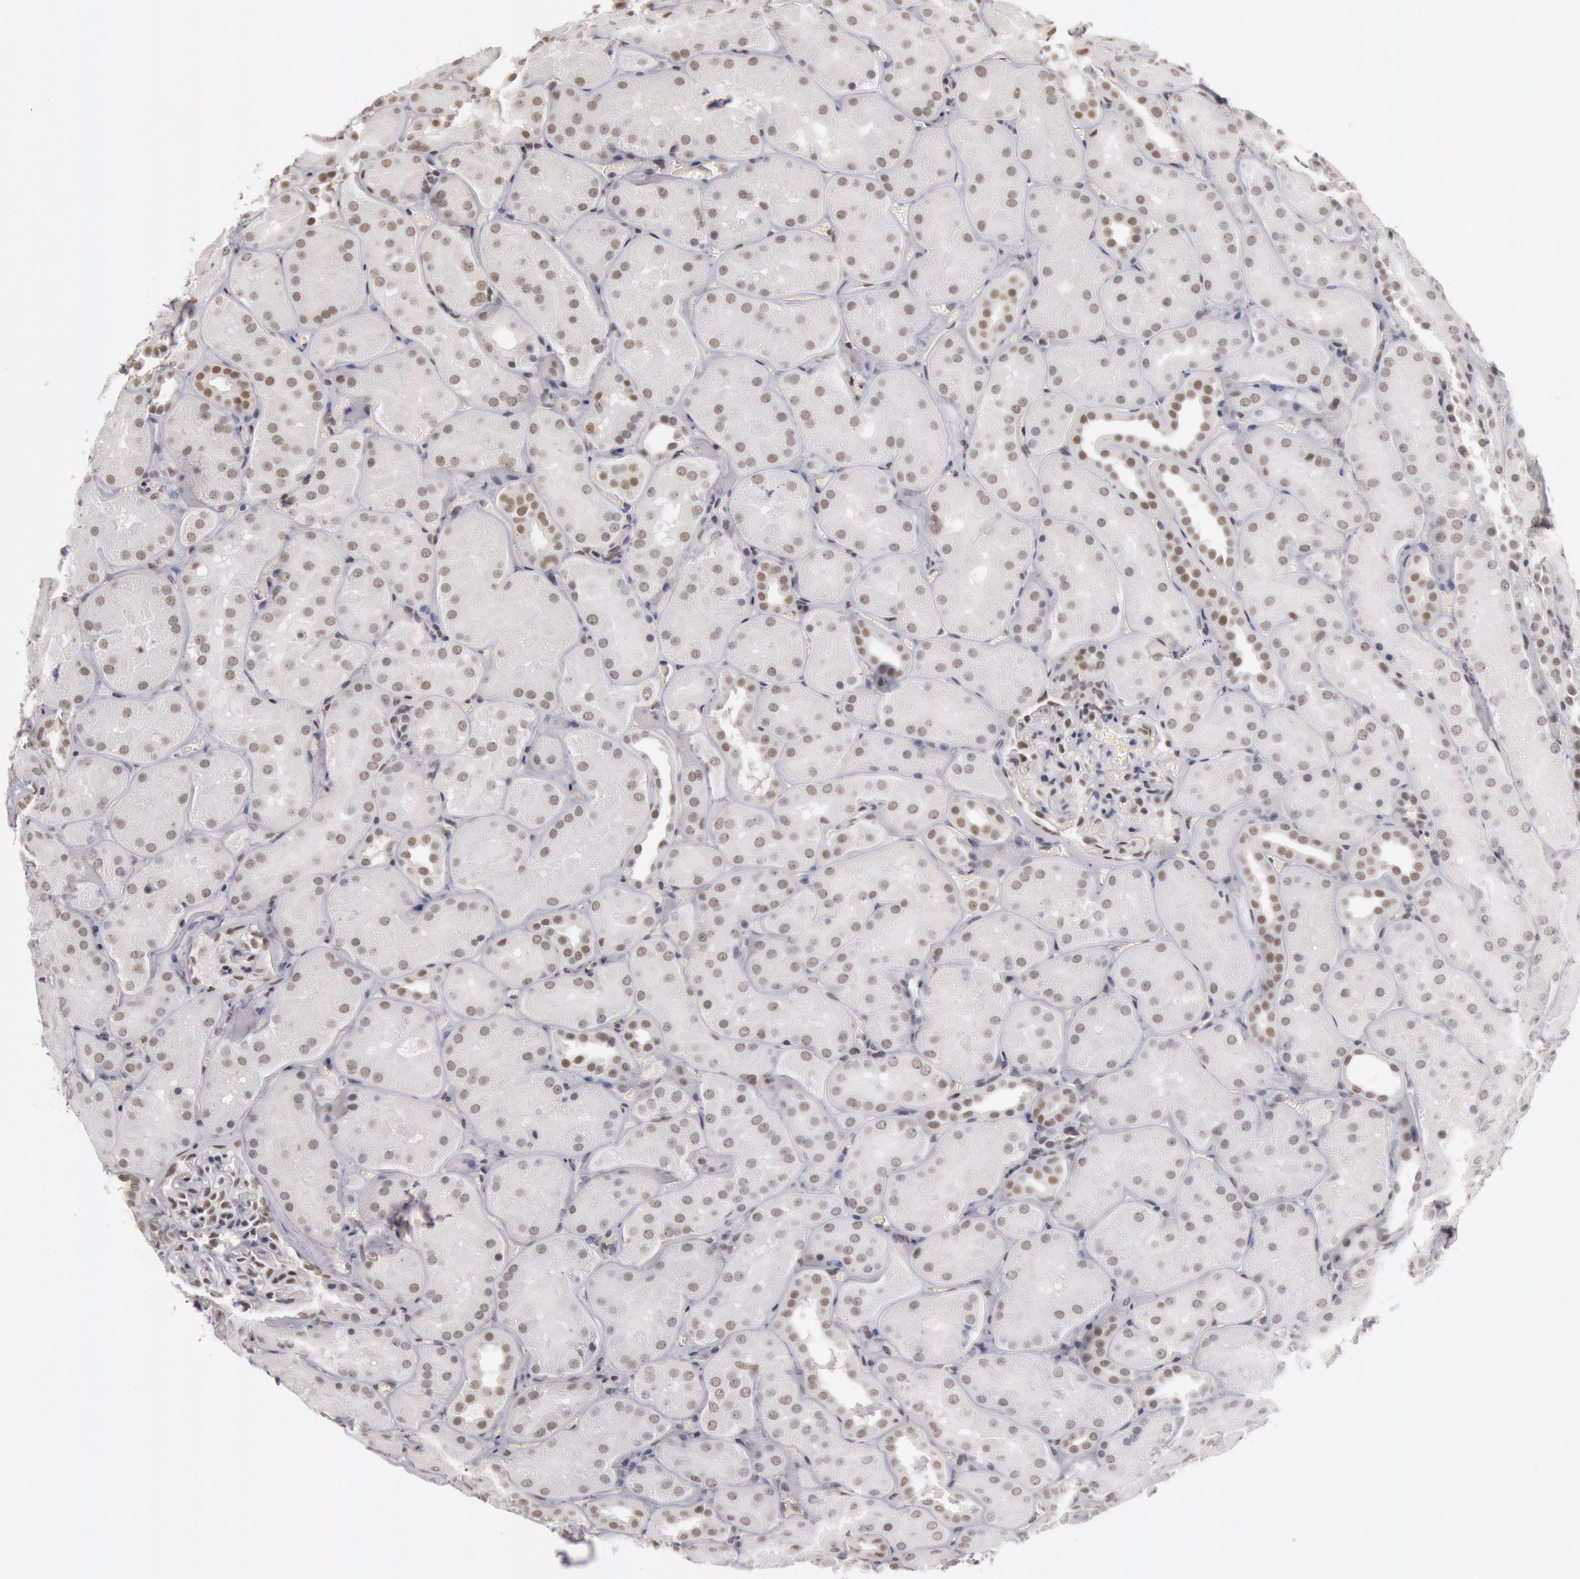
{"staining": {"intensity": "moderate", "quantity": "25%-75%", "location": "nuclear"}, "tissue": "kidney", "cell_type": "Cells in glomeruli", "image_type": "normal", "snomed": [{"axis": "morphology", "description": "Normal tissue, NOS"}, {"axis": "topography", "description": "Kidney"}], "caption": "Cells in glomeruli demonstrate moderate nuclear staining in about 25%-75% of cells in unremarkable kidney.", "gene": "ESS2", "patient": {"sex": "male", "age": 28}}